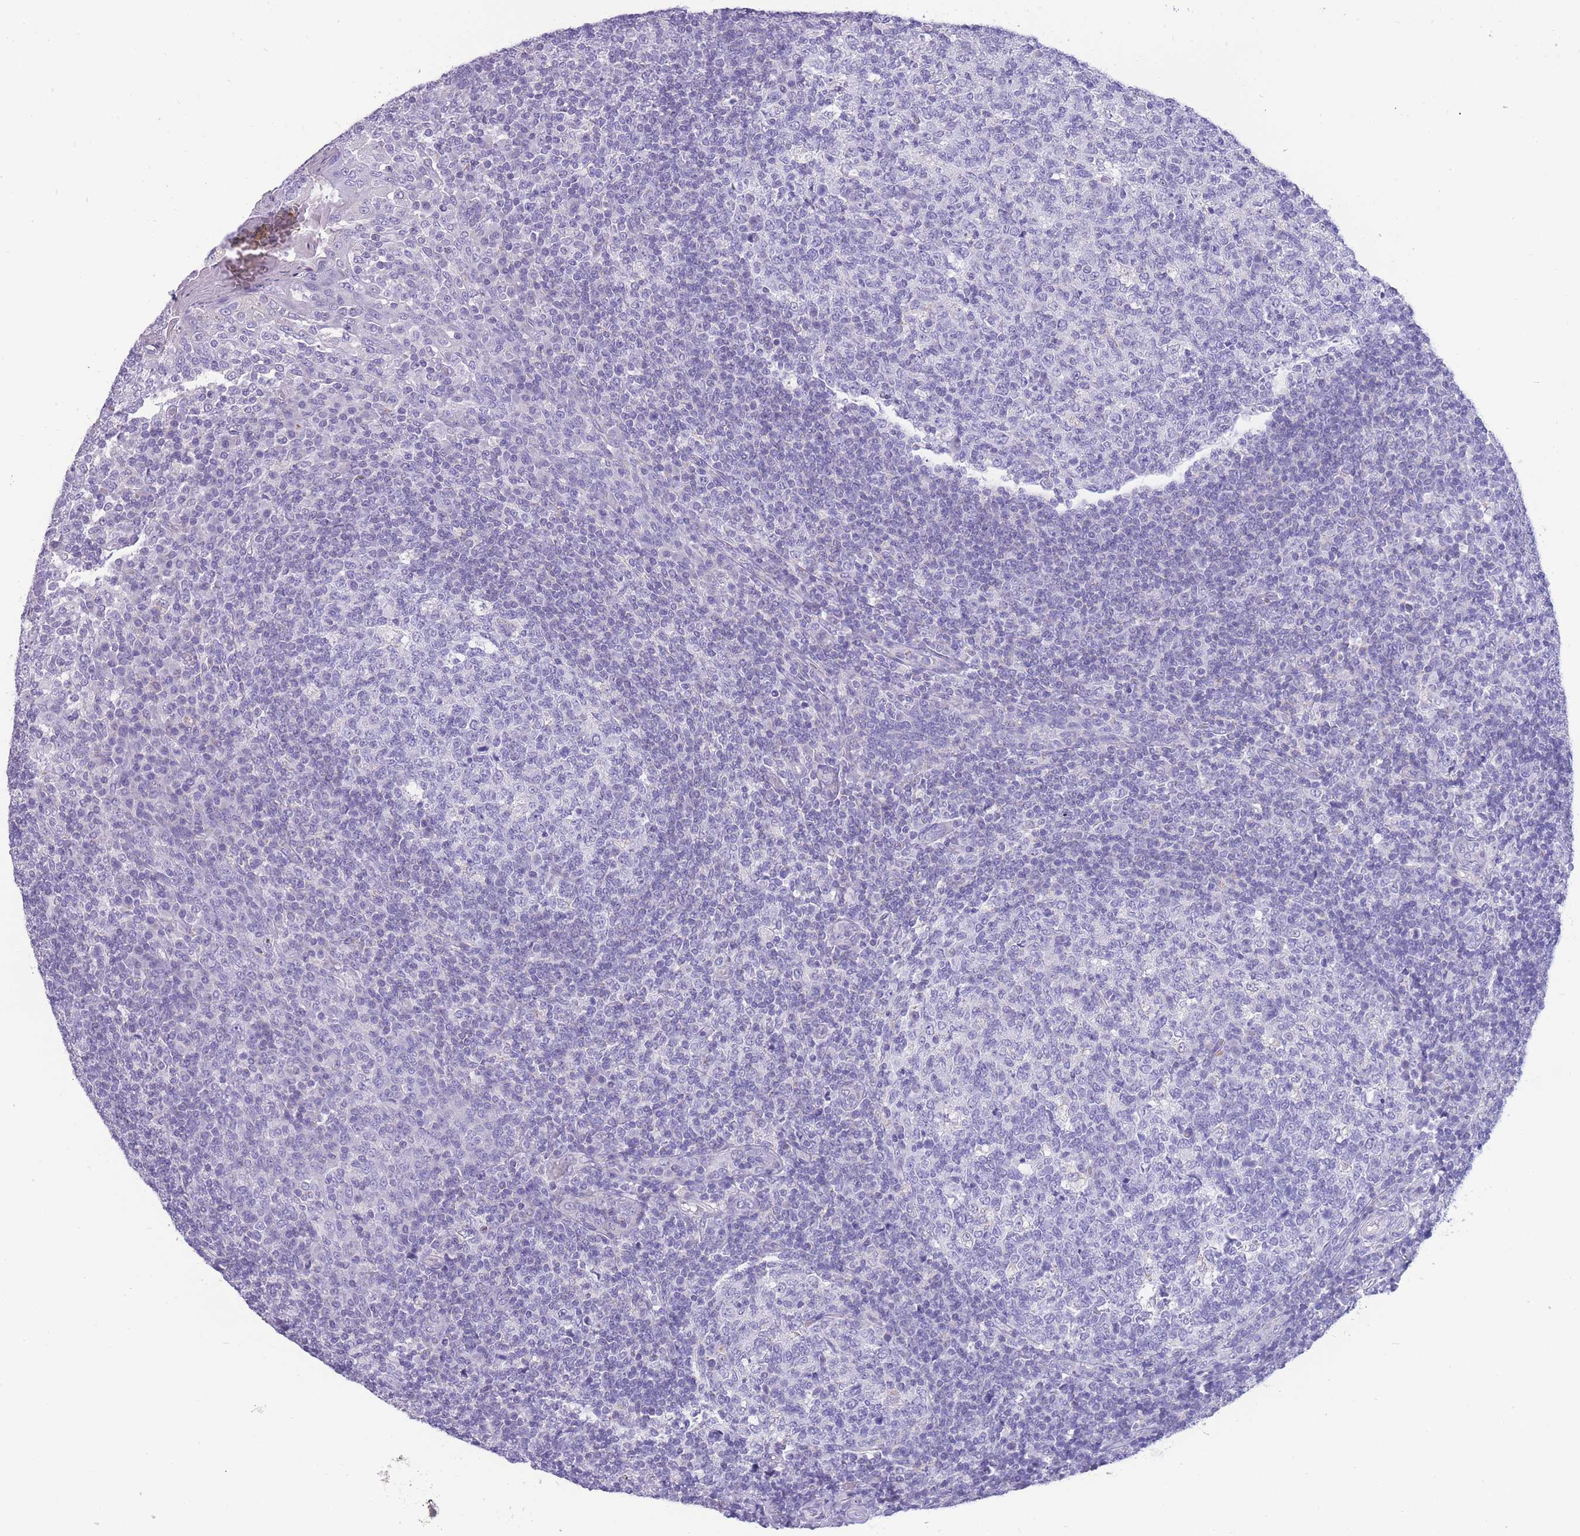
{"staining": {"intensity": "negative", "quantity": "none", "location": "none"}, "tissue": "tonsil", "cell_type": "Germinal center cells", "image_type": "normal", "snomed": [{"axis": "morphology", "description": "Normal tissue, NOS"}, {"axis": "topography", "description": "Tonsil"}], "caption": "An image of tonsil stained for a protein shows no brown staining in germinal center cells. (Stains: DAB (3,3'-diaminobenzidine) immunohistochemistry (IHC) with hematoxylin counter stain, Microscopy: brightfield microscopy at high magnification).", "gene": "INTS2", "patient": {"sex": "female", "age": 19}}